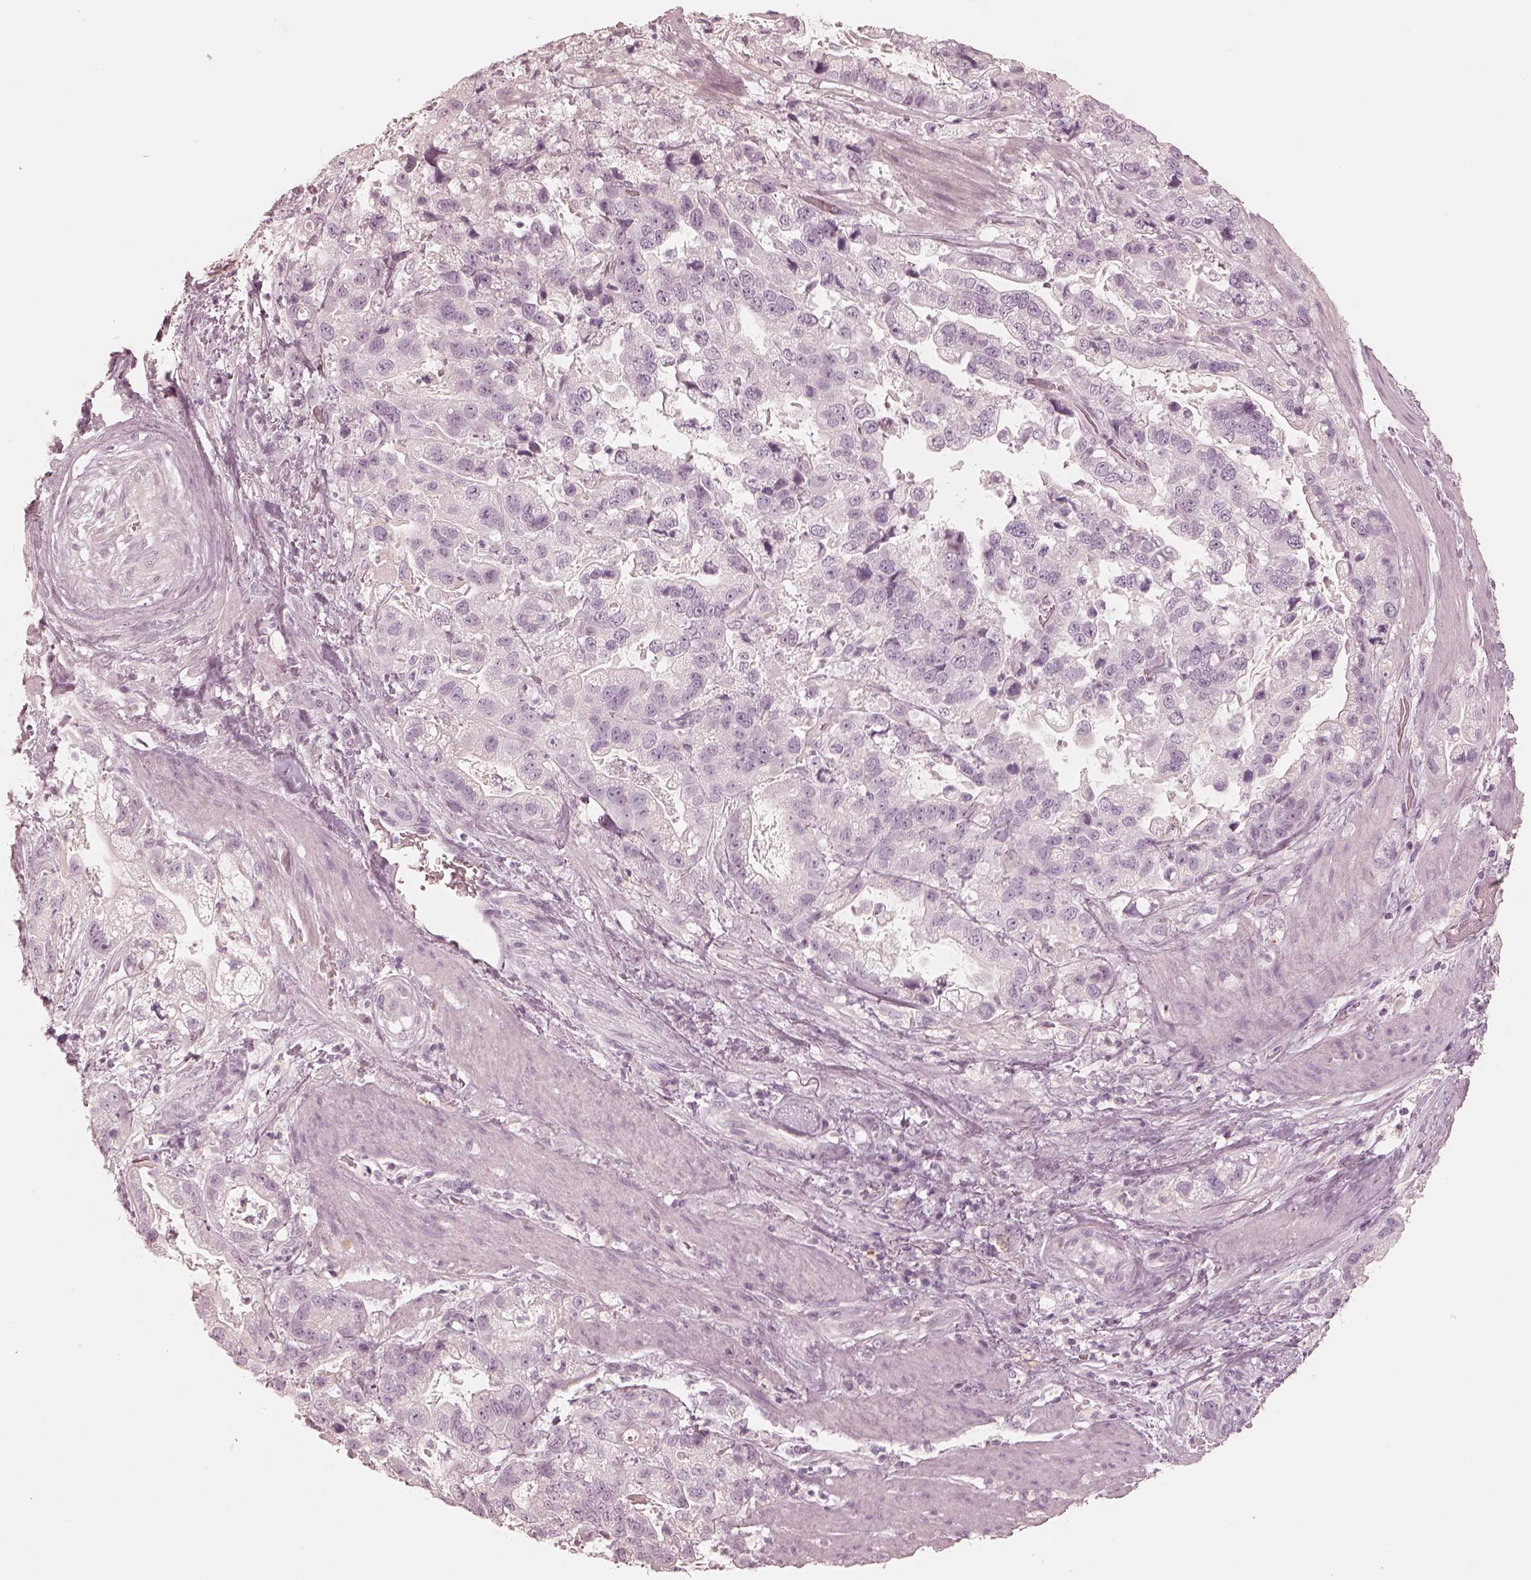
{"staining": {"intensity": "negative", "quantity": "none", "location": "none"}, "tissue": "stomach cancer", "cell_type": "Tumor cells", "image_type": "cancer", "snomed": [{"axis": "morphology", "description": "Adenocarcinoma, NOS"}, {"axis": "topography", "description": "Stomach"}], "caption": "The immunohistochemistry image has no significant positivity in tumor cells of stomach cancer tissue.", "gene": "CALR3", "patient": {"sex": "male", "age": 59}}